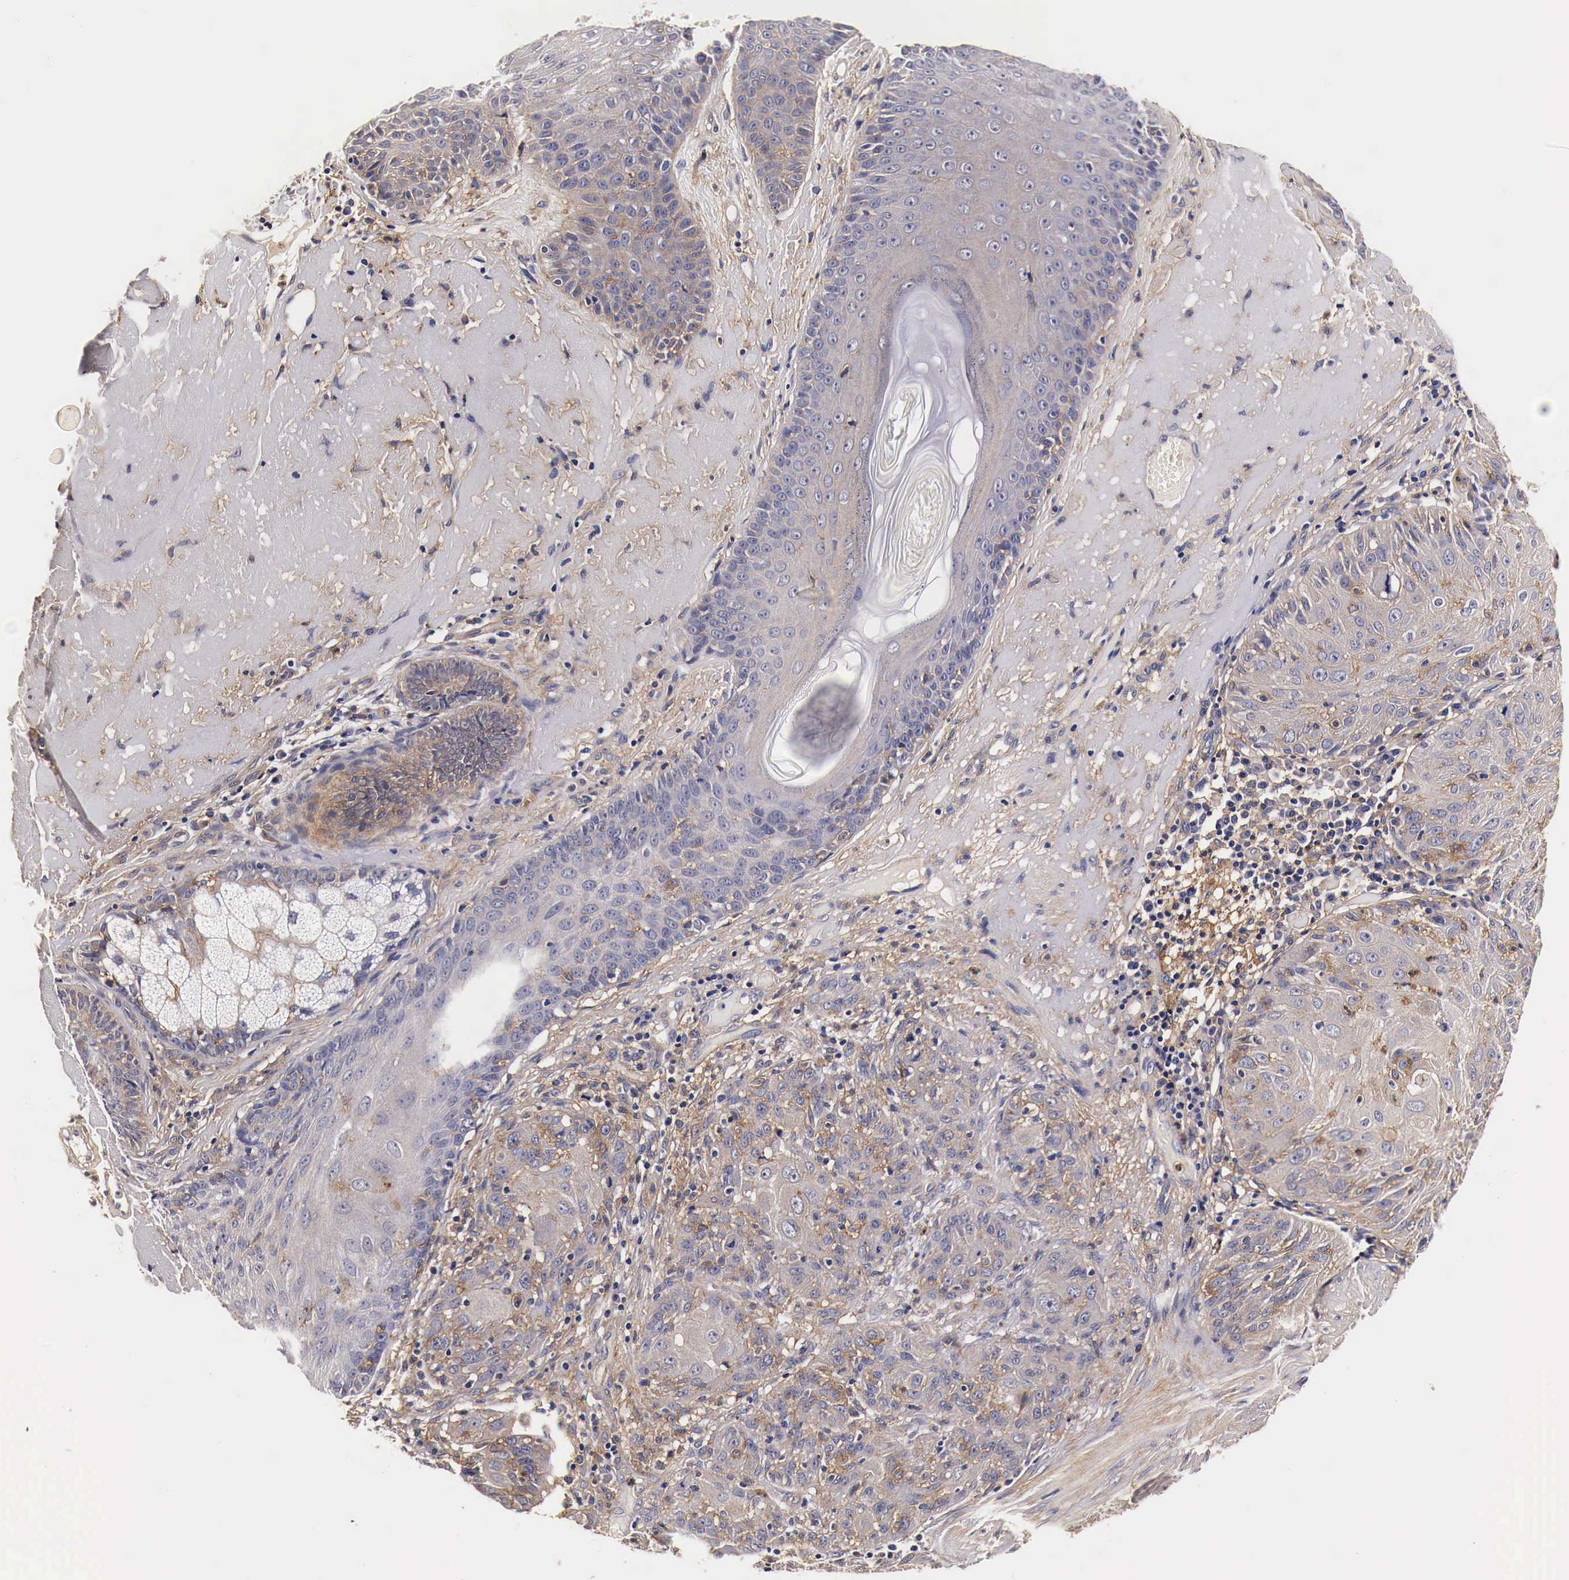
{"staining": {"intensity": "weak", "quantity": ">75%", "location": "cytoplasmic/membranous"}, "tissue": "skin cancer", "cell_type": "Tumor cells", "image_type": "cancer", "snomed": [{"axis": "morphology", "description": "Squamous cell carcinoma, NOS"}, {"axis": "topography", "description": "Skin"}], "caption": "Skin squamous cell carcinoma stained with a protein marker demonstrates weak staining in tumor cells.", "gene": "RP2", "patient": {"sex": "female", "age": 89}}